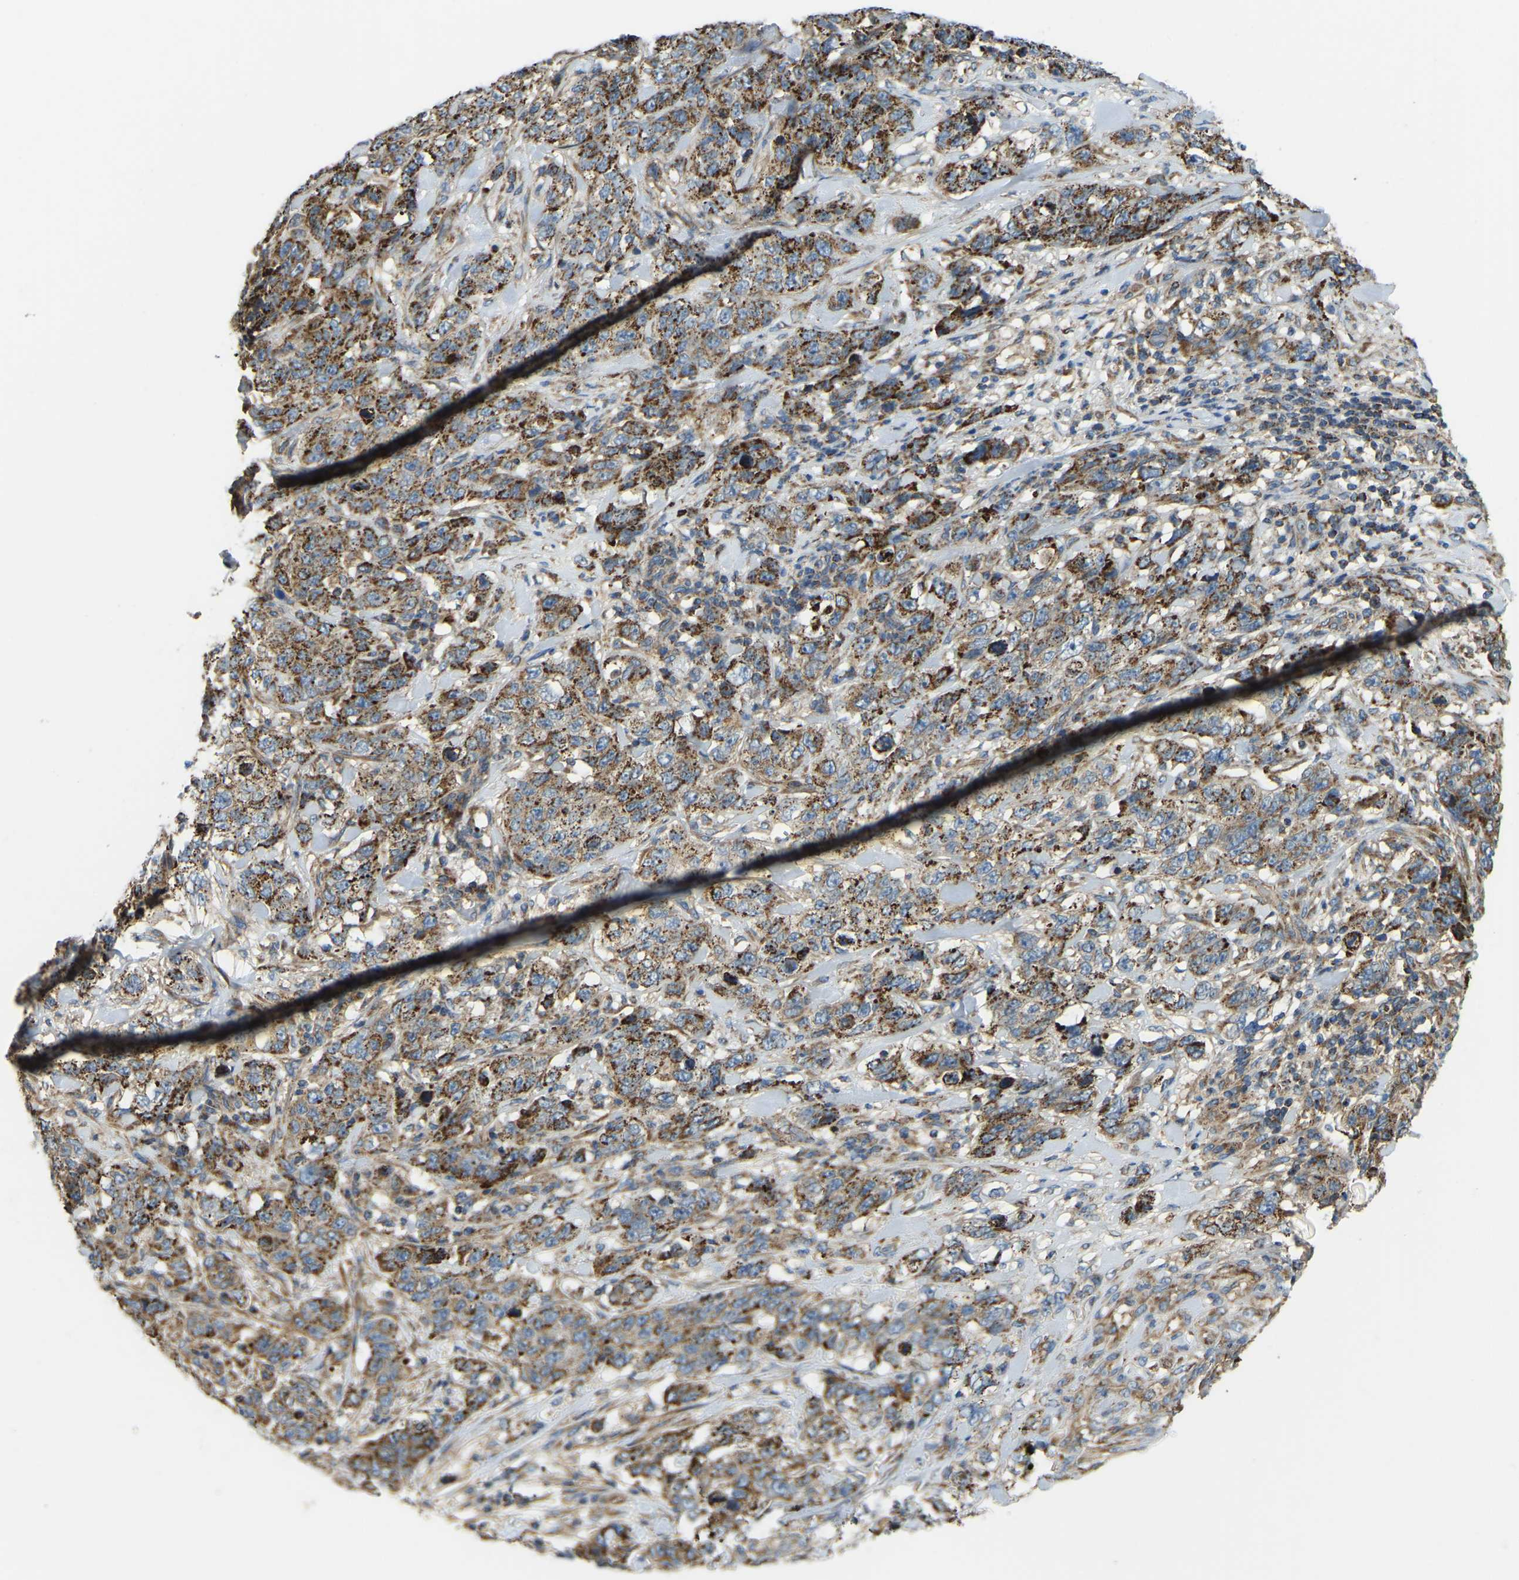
{"staining": {"intensity": "strong", "quantity": ">75%", "location": "cytoplasmic/membranous"}, "tissue": "stomach cancer", "cell_type": "Tumor cells", "image_type": "cancer", "snomed": [{"axis": "morphology", "description": "Adenocarcinoma, NOS"}, {"axis": "topography", "description": "Stomach"}], "caption": "Stomach adenocarcinoma tissue shows strong cytoplasmic/membranous positivity in approximately >75% of tumor cells The protein is shown in brown color, while the nuclei are stained blue.", "gene": "PSMD7", "patient": {"sex": "male", "age": 48}}